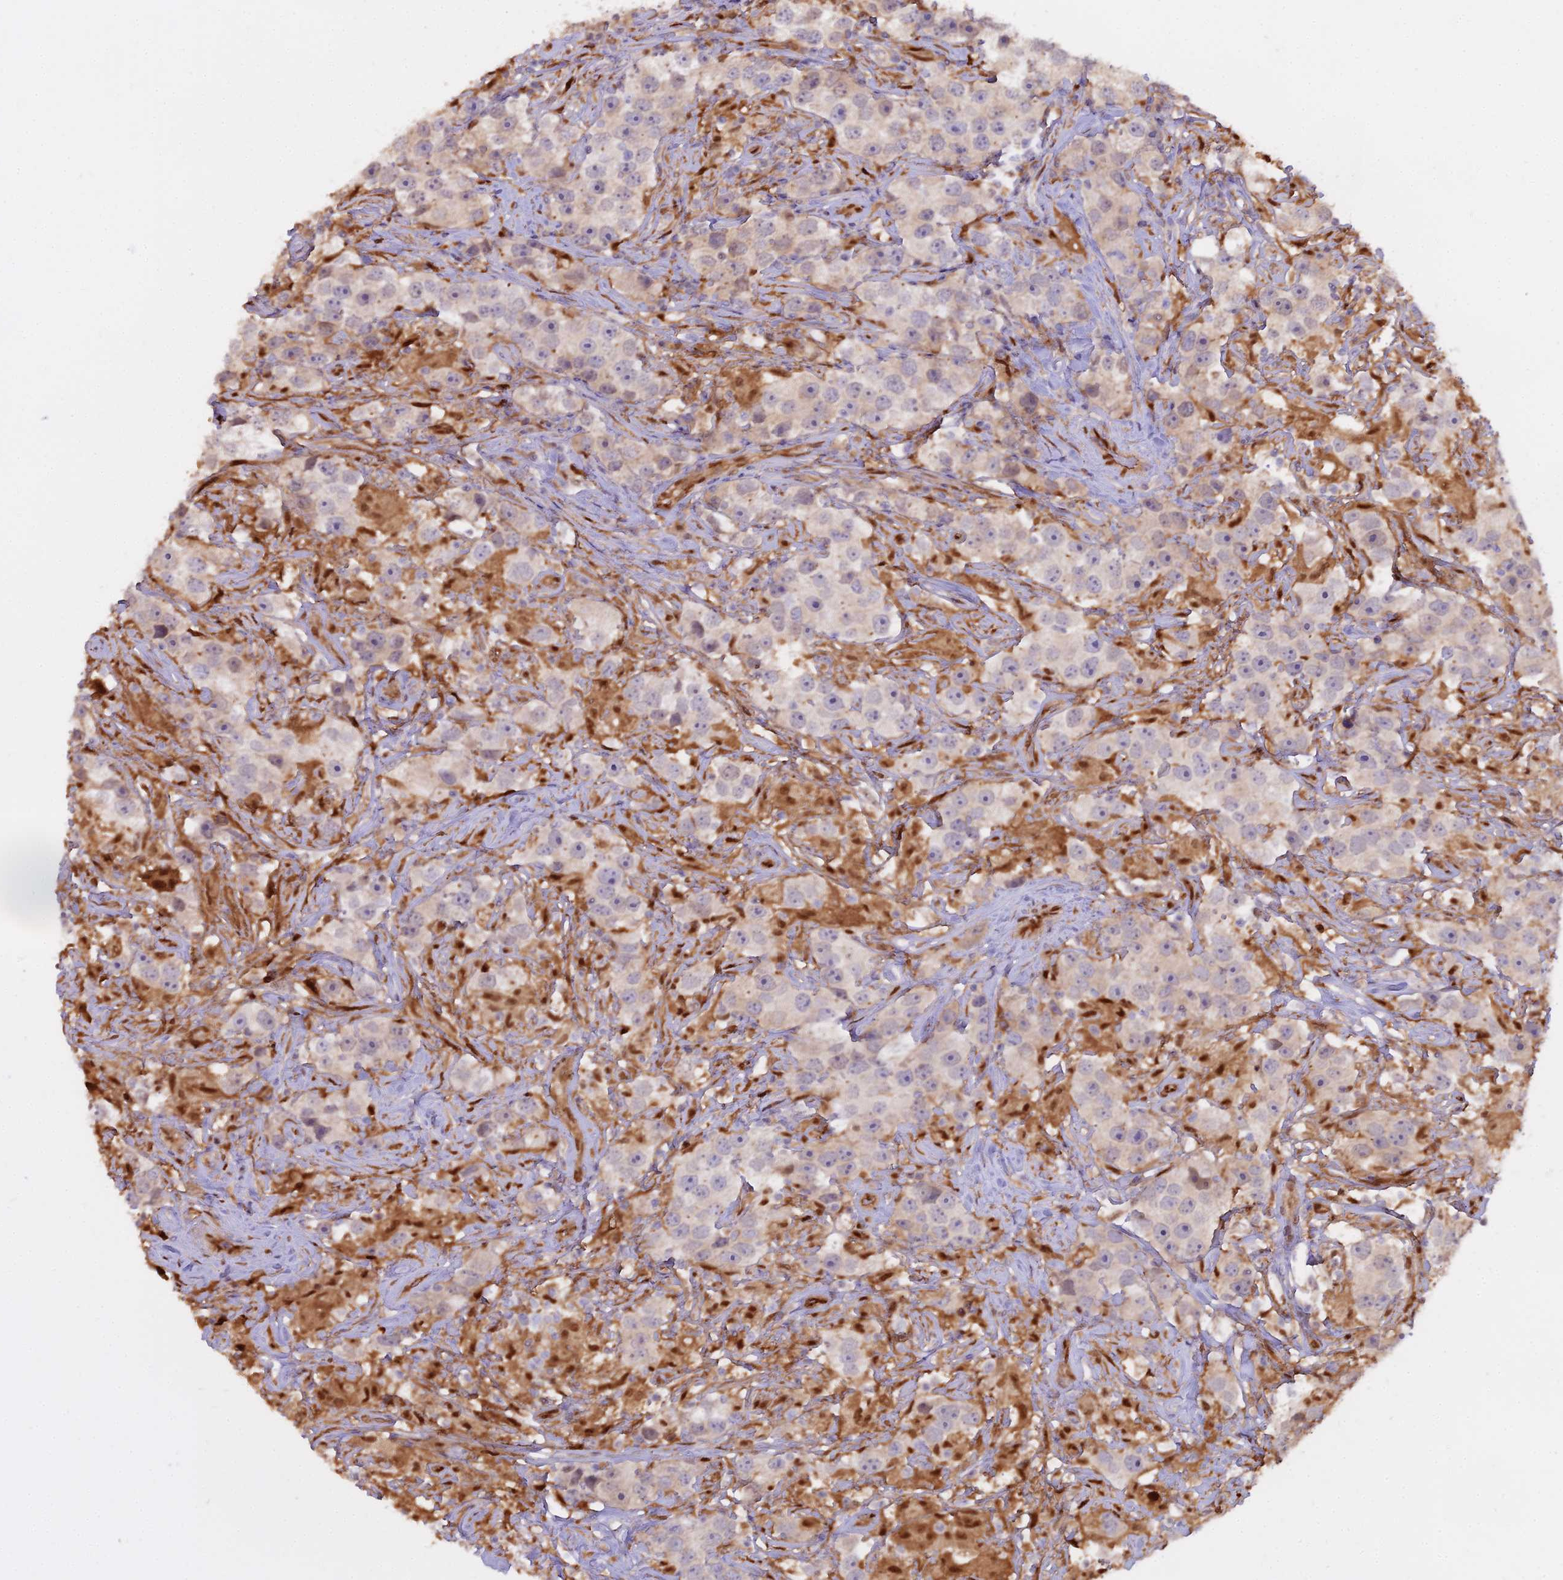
{"staining": {"intensity": "negative", "quantity": "none", "location": "none"}, "tissue": "testis cancer", "cell_type": "Tumor cells", "image_type": "cancer", "snomed": [{"axis": "morphology", "description": "Seminoma, NOS"}, {"axis": "topography", "description": "Testis"}], "caption": "The micrograph reveals no staining of tumor cells in seminoma (testis).", "gene": "NPEPL1", "patient": {"sex": "male", "age": 49}}